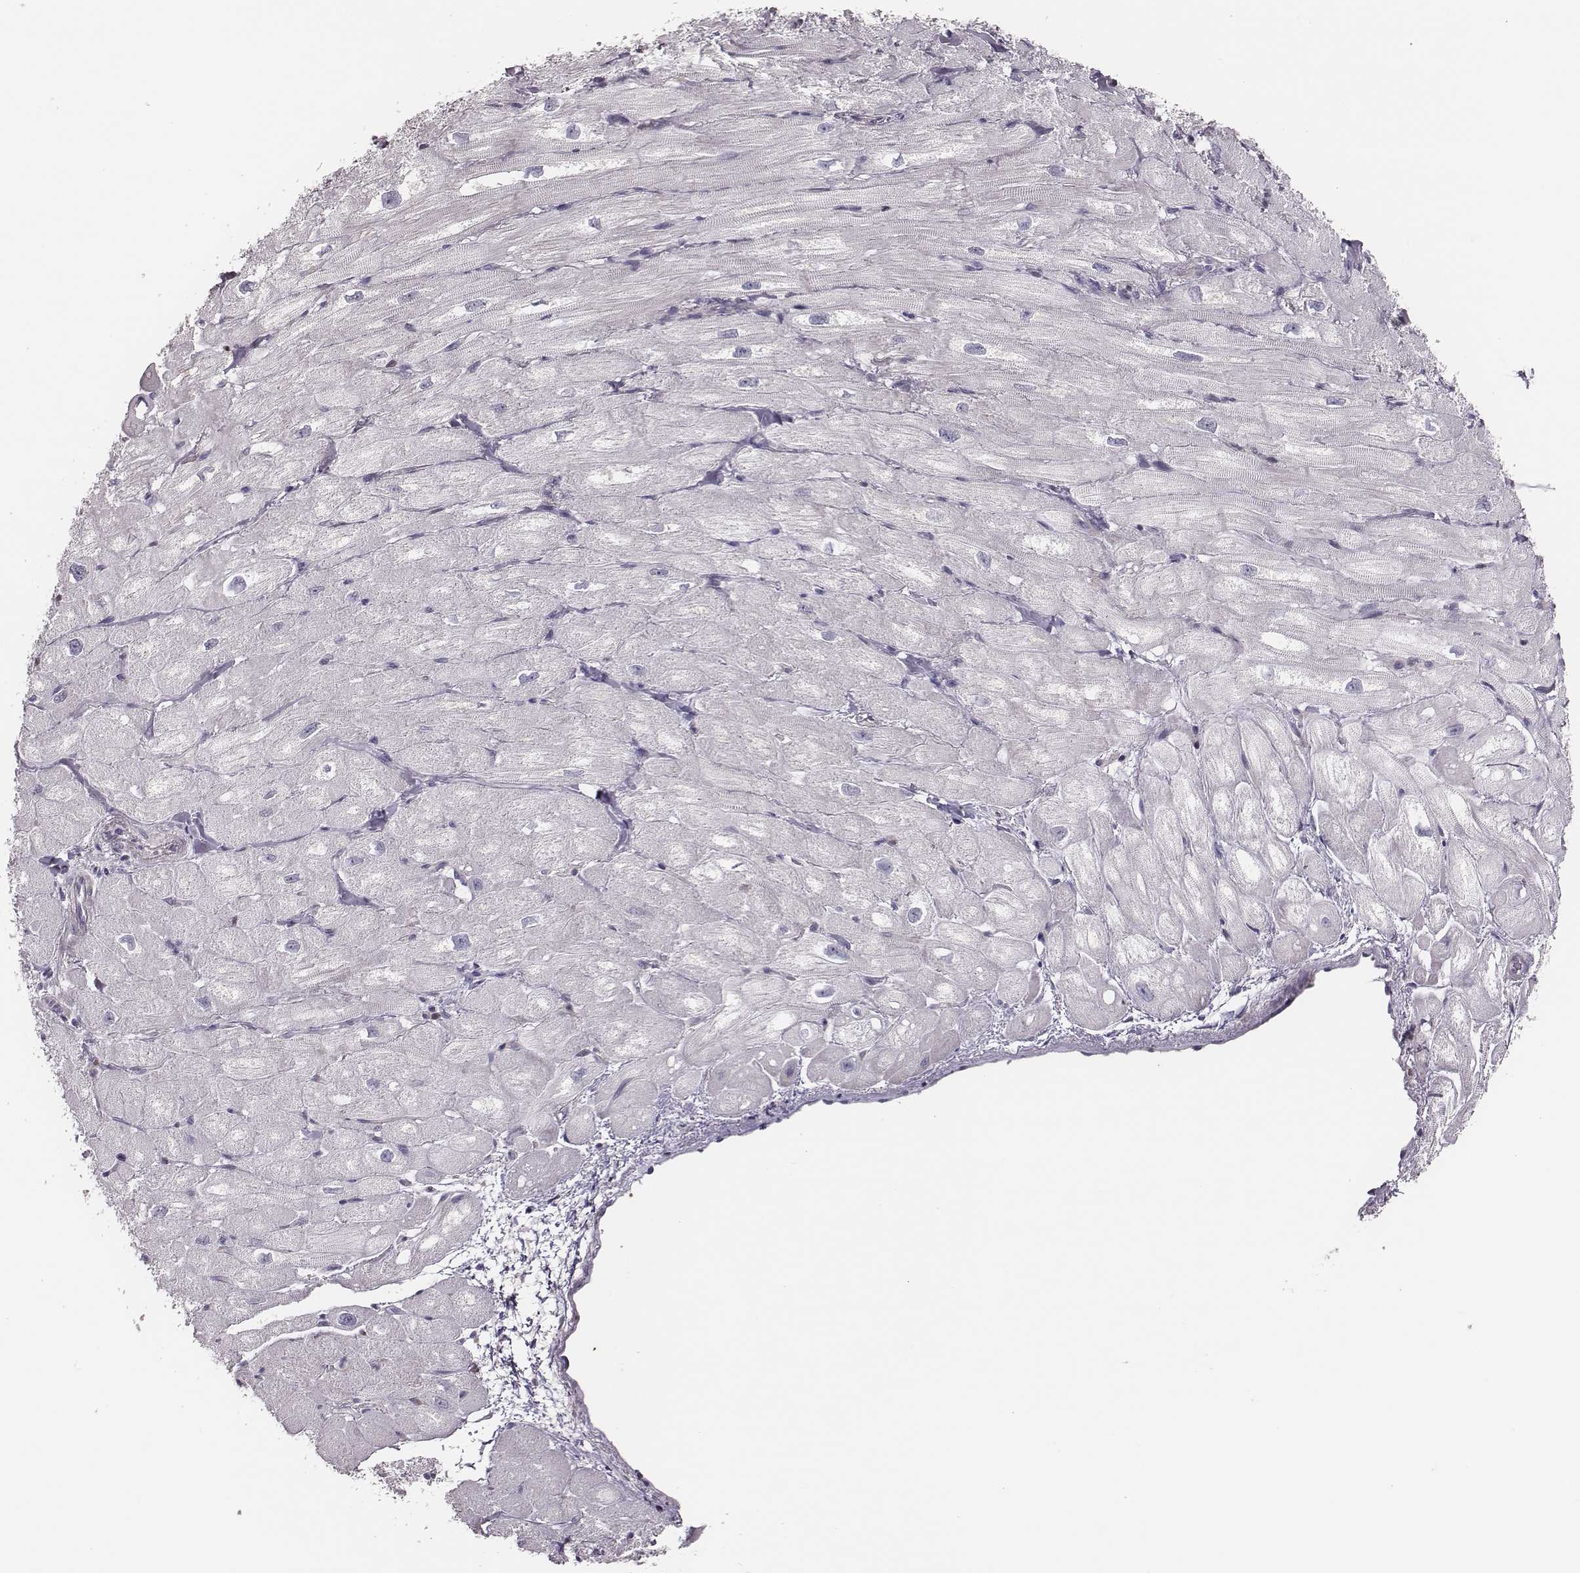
{"staining": {"intensity": "negative", "quantity": "none", "location": "none"}, "tissue": "heart muscle", "cell_type": "Cardiomyocytes", "image_type": "normal", "snomed": [{"axis": "morphology", "description": "Normal tissue, NOS"}, {"axis": "topography", "description": "Heart"}], "caption": "Cardiomyocytes show no significant protein staining in benign heart muscle. The staining is performed using DAB brown chromogen with nuclei counter-stained in using hematoxylin.", "gene": "SCML2", "patient": {"sex": "male", "age": 60}}